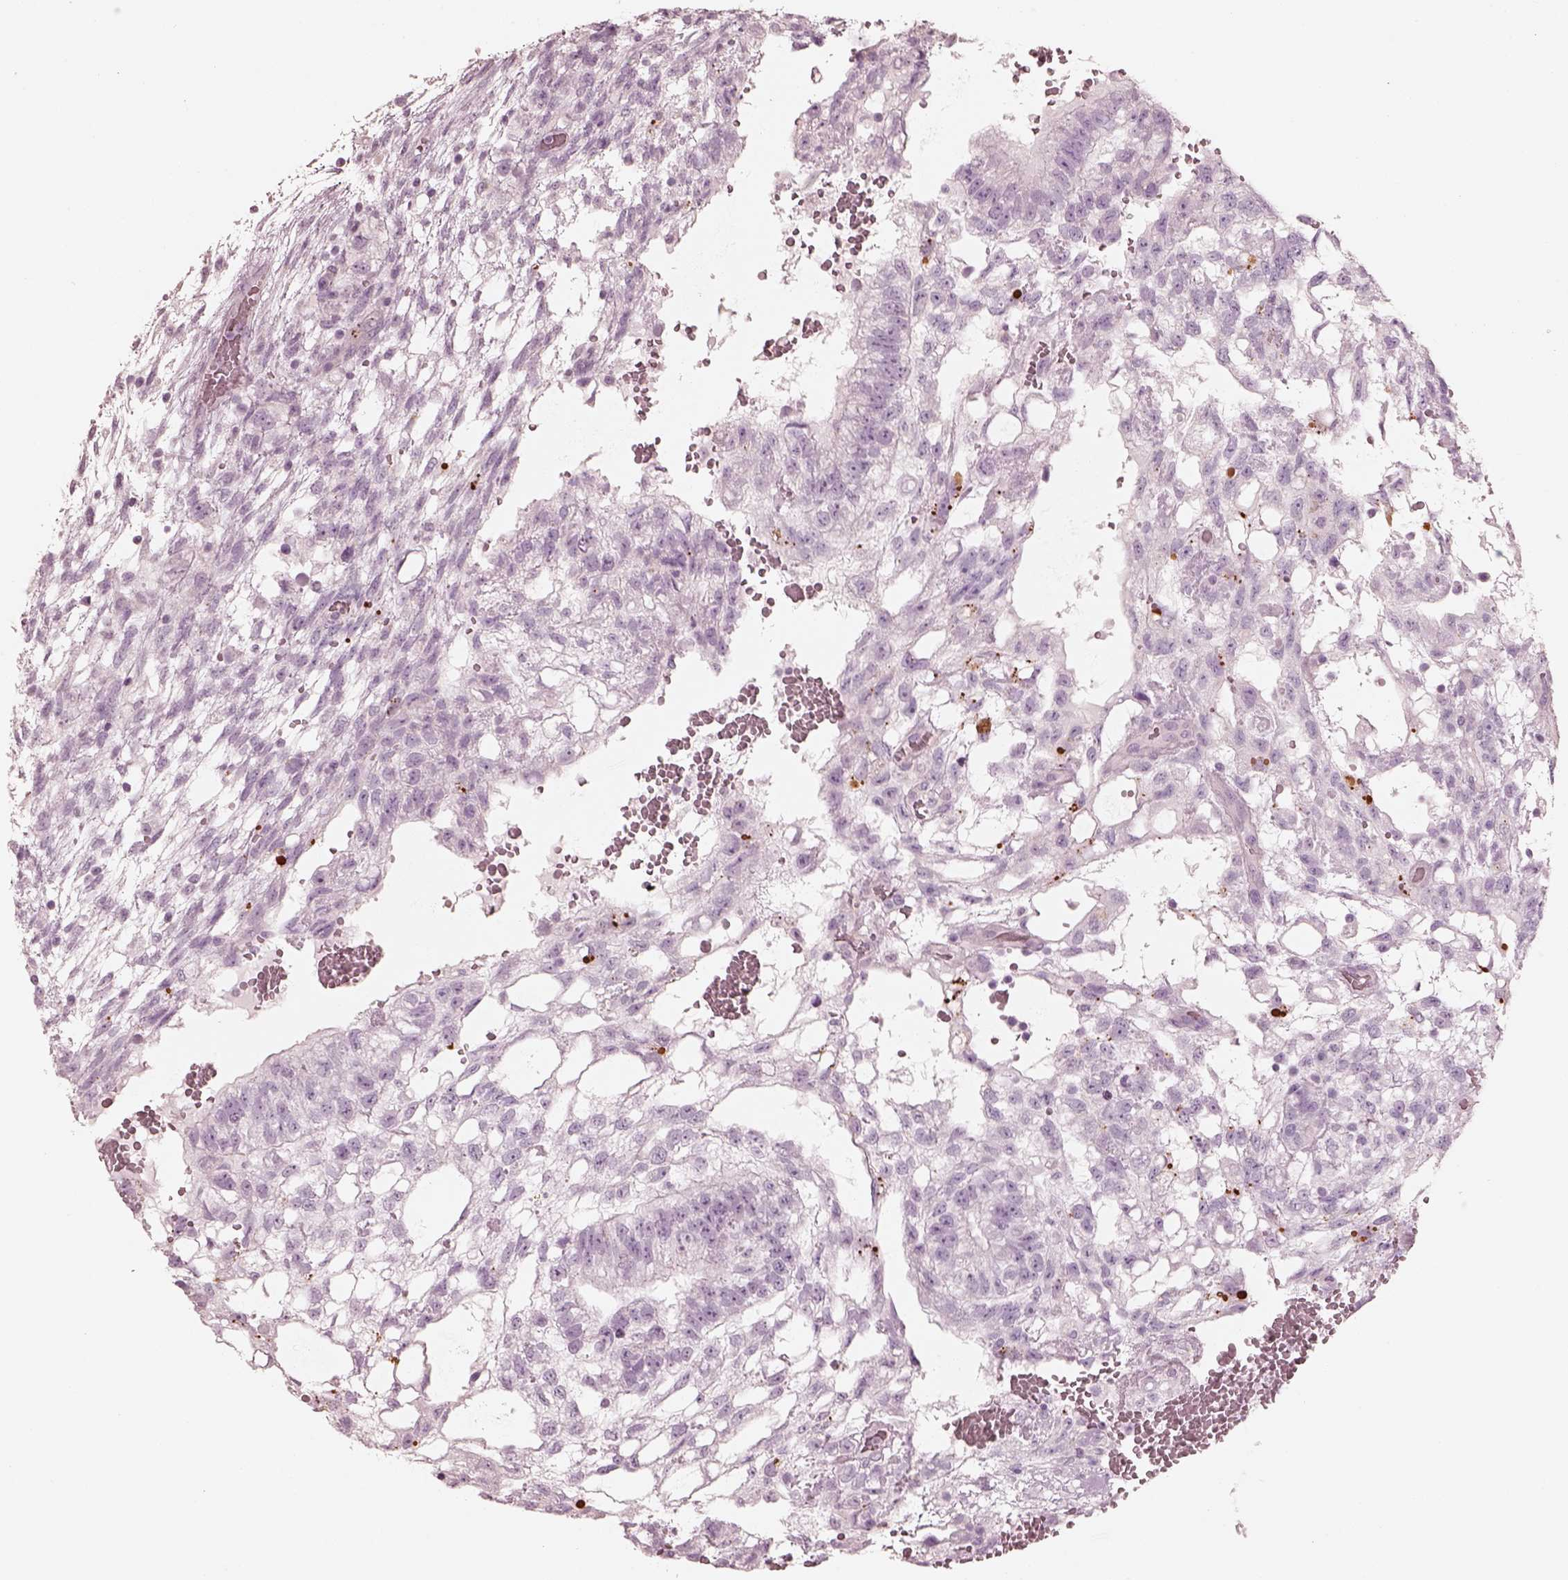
{"staining": {"intensity": "negative", "quantity": "none", "location": "none"}, "tissue": "testis cancer", "cell_type": "Tumor cells", "image_type": "cancer", "snomed": [{"axis": "morphology", "description": "Carcinoma, Embryonal, NOS"}, {"axis": "topography", "description": "Testis"}], "caption": "IHC histopathology image of neoplastic tissue: testis cancer (embryonal carcinoma) stained with DAB (3,3'-diaminobenzidine) demonstrates no significant protein staining in tumor cells. (Stains: DAB (3,3'-diaminobenzidine) IHC with hematoxylin counter stain, Microscopy: brightfield microscopy at high magnification).", "gene": "ZP4", "patient": {"sex": "male", "age": 32}}